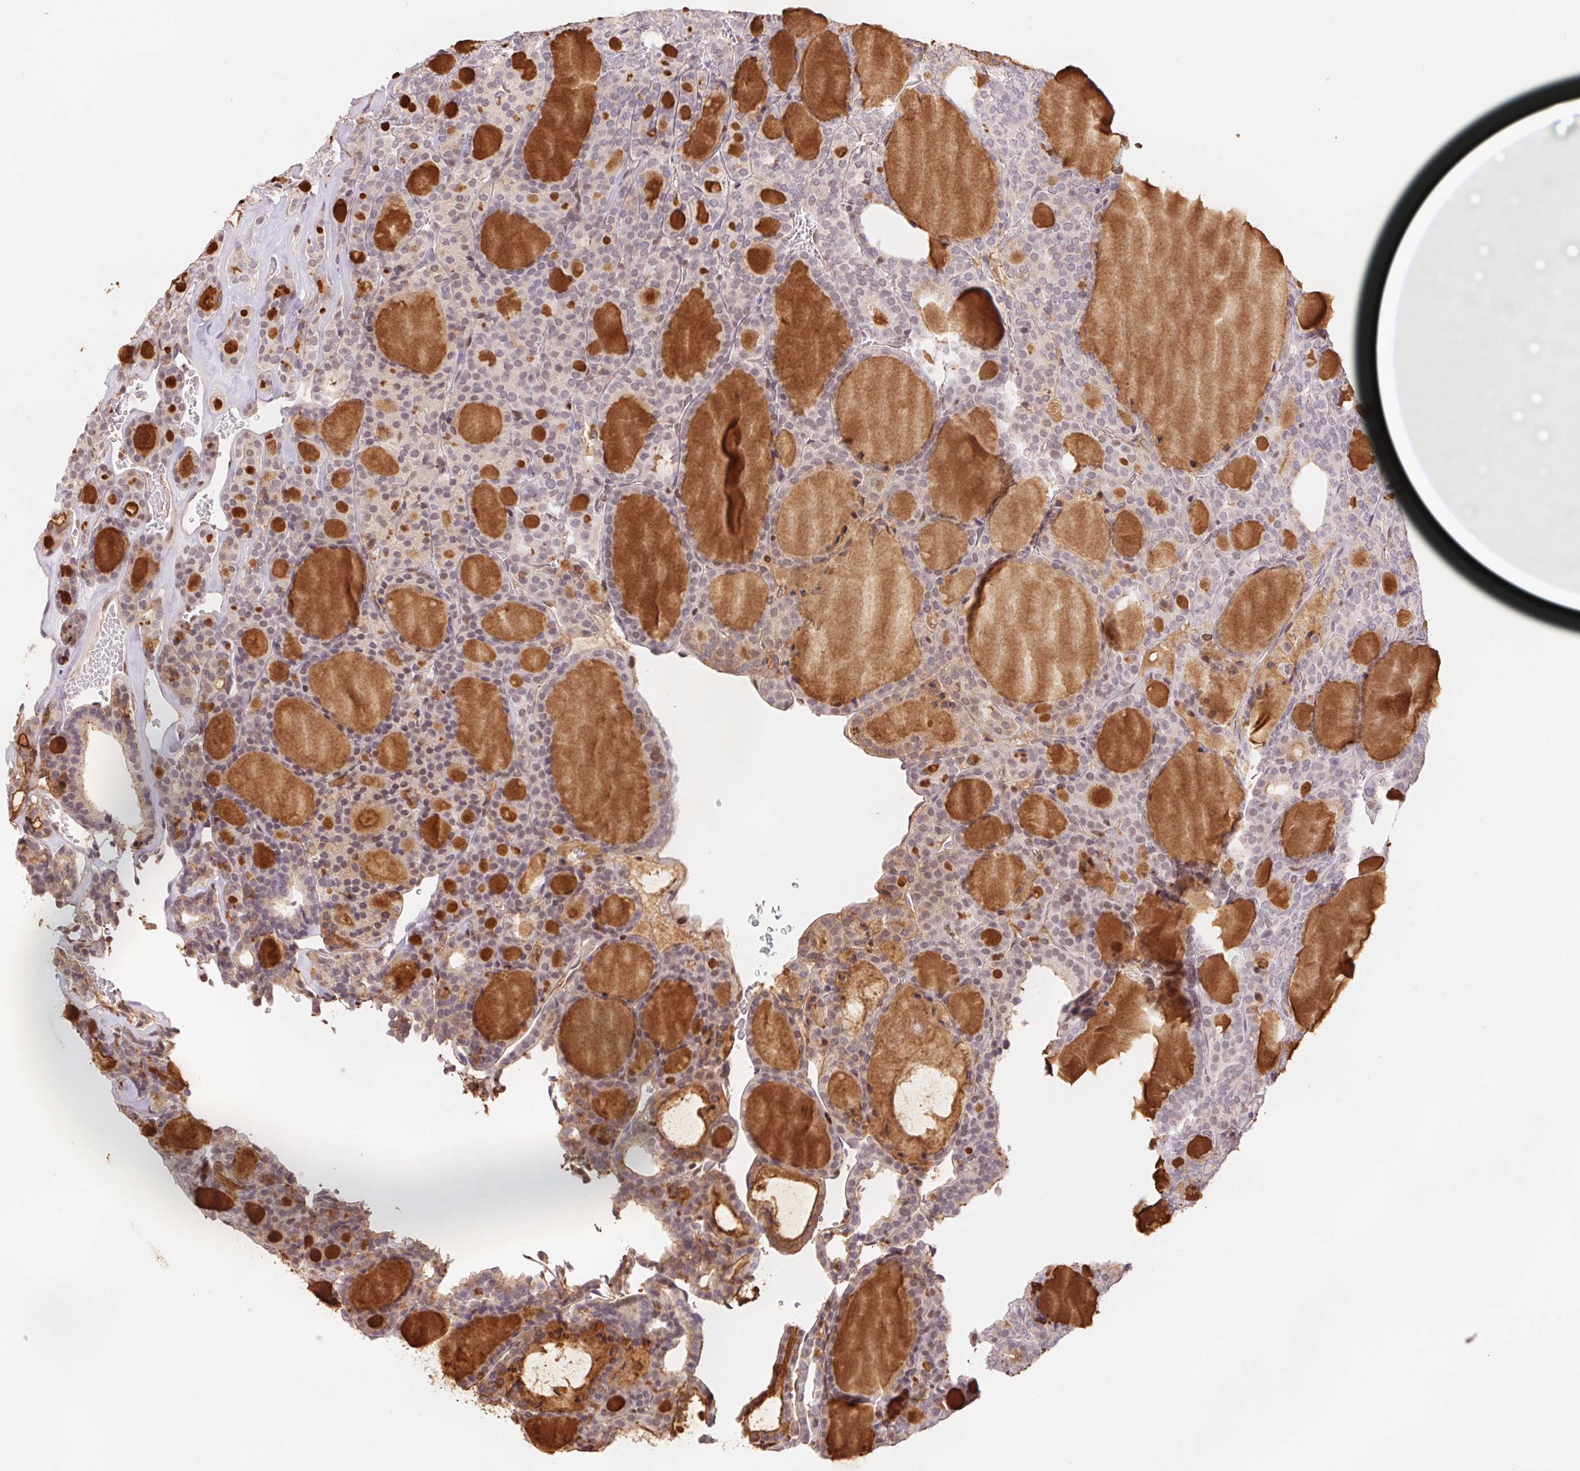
{"staining": {"intensity": "negative", "quantity": "none", "location": "none"}, "tissue": "thyroid cancer", "cell_type": "Tumor cells", "image_type": "cancer", "snomed": [{"axis": "morphology", "description": "Follicular adenoma carcinoma, NOS"}, {"axis": "topography", "description": "Thyroid gland"}], "caption": "Protein analysis of thyroid follicular adenoma carcinoma reveals no significant staining in tumor cells. (DAB immunohistochemistry visualized using brightfield microscopy, high magnification).", "gene": "TRERF1", "patient": {"sex": "male", "age": 74}}